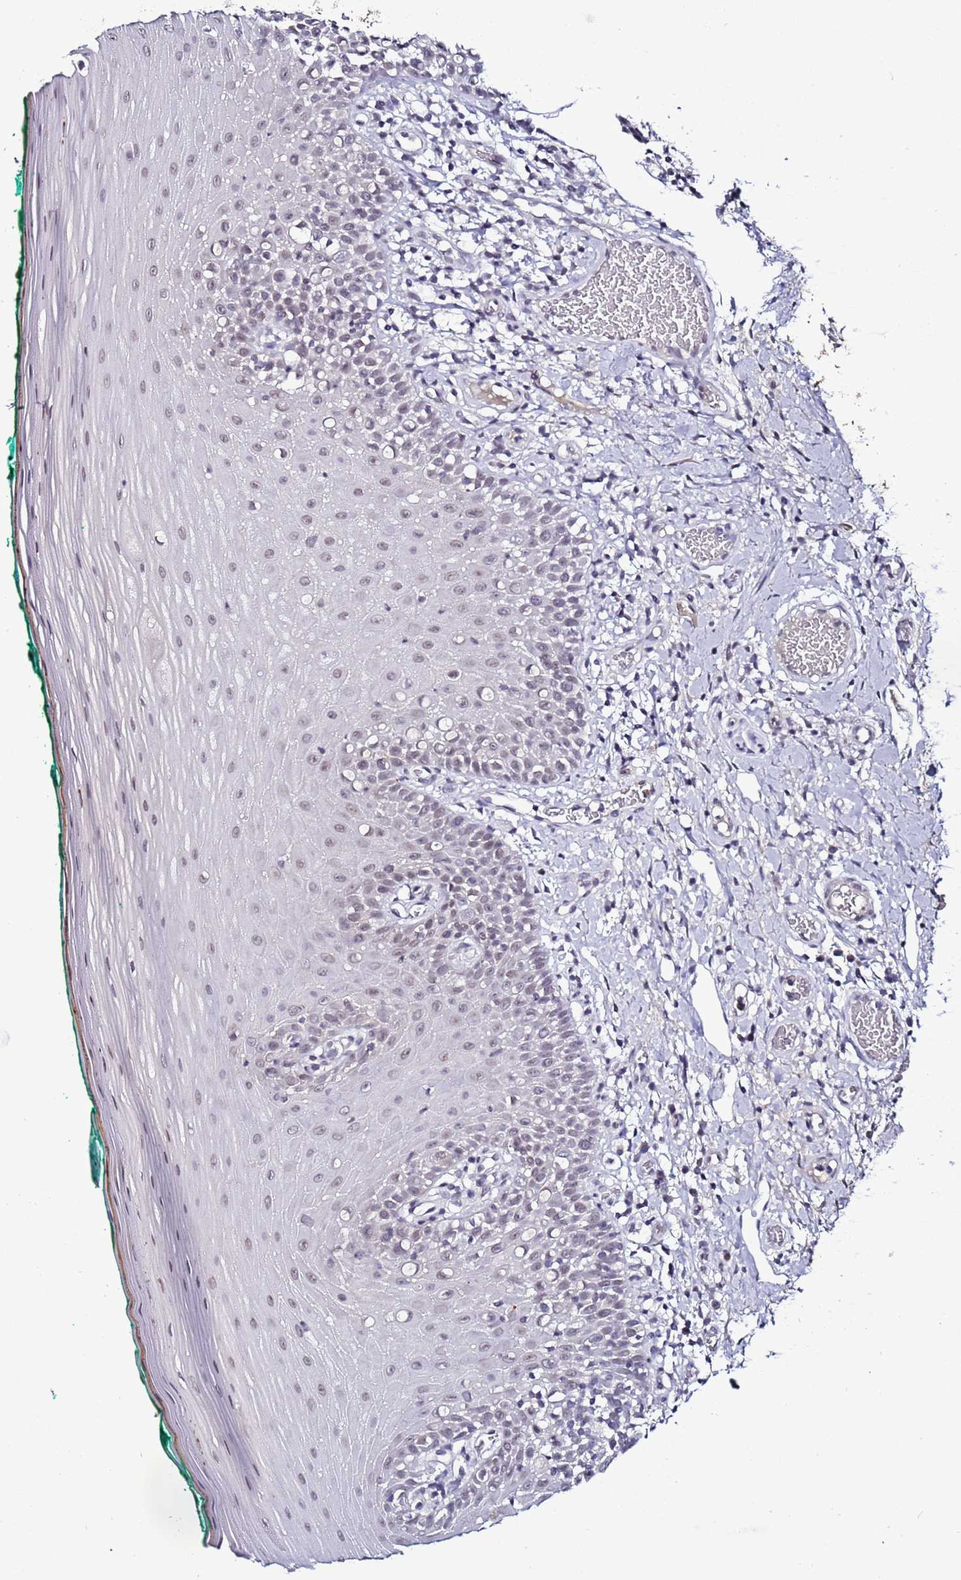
{"staining": {"intensity": "moderate", "quantity": "25%-75%", "location": "nuclear"}, "tissue": "oral mucosa", "cell_type": "Squamous epithelial cells", "image_type": "normal", "snomed": [{"axis": "morphology", "description": "Normal tissue, NOS"}, {"axis": "topography", "description": "Oral tissue"}], "caption": "Oral mucosa stained for a protein demonstrates moderate nuclear positivity in squamous epithelial cells.", "gene": "PSMA7", "patient": {"sex": "female", "age": 83}}